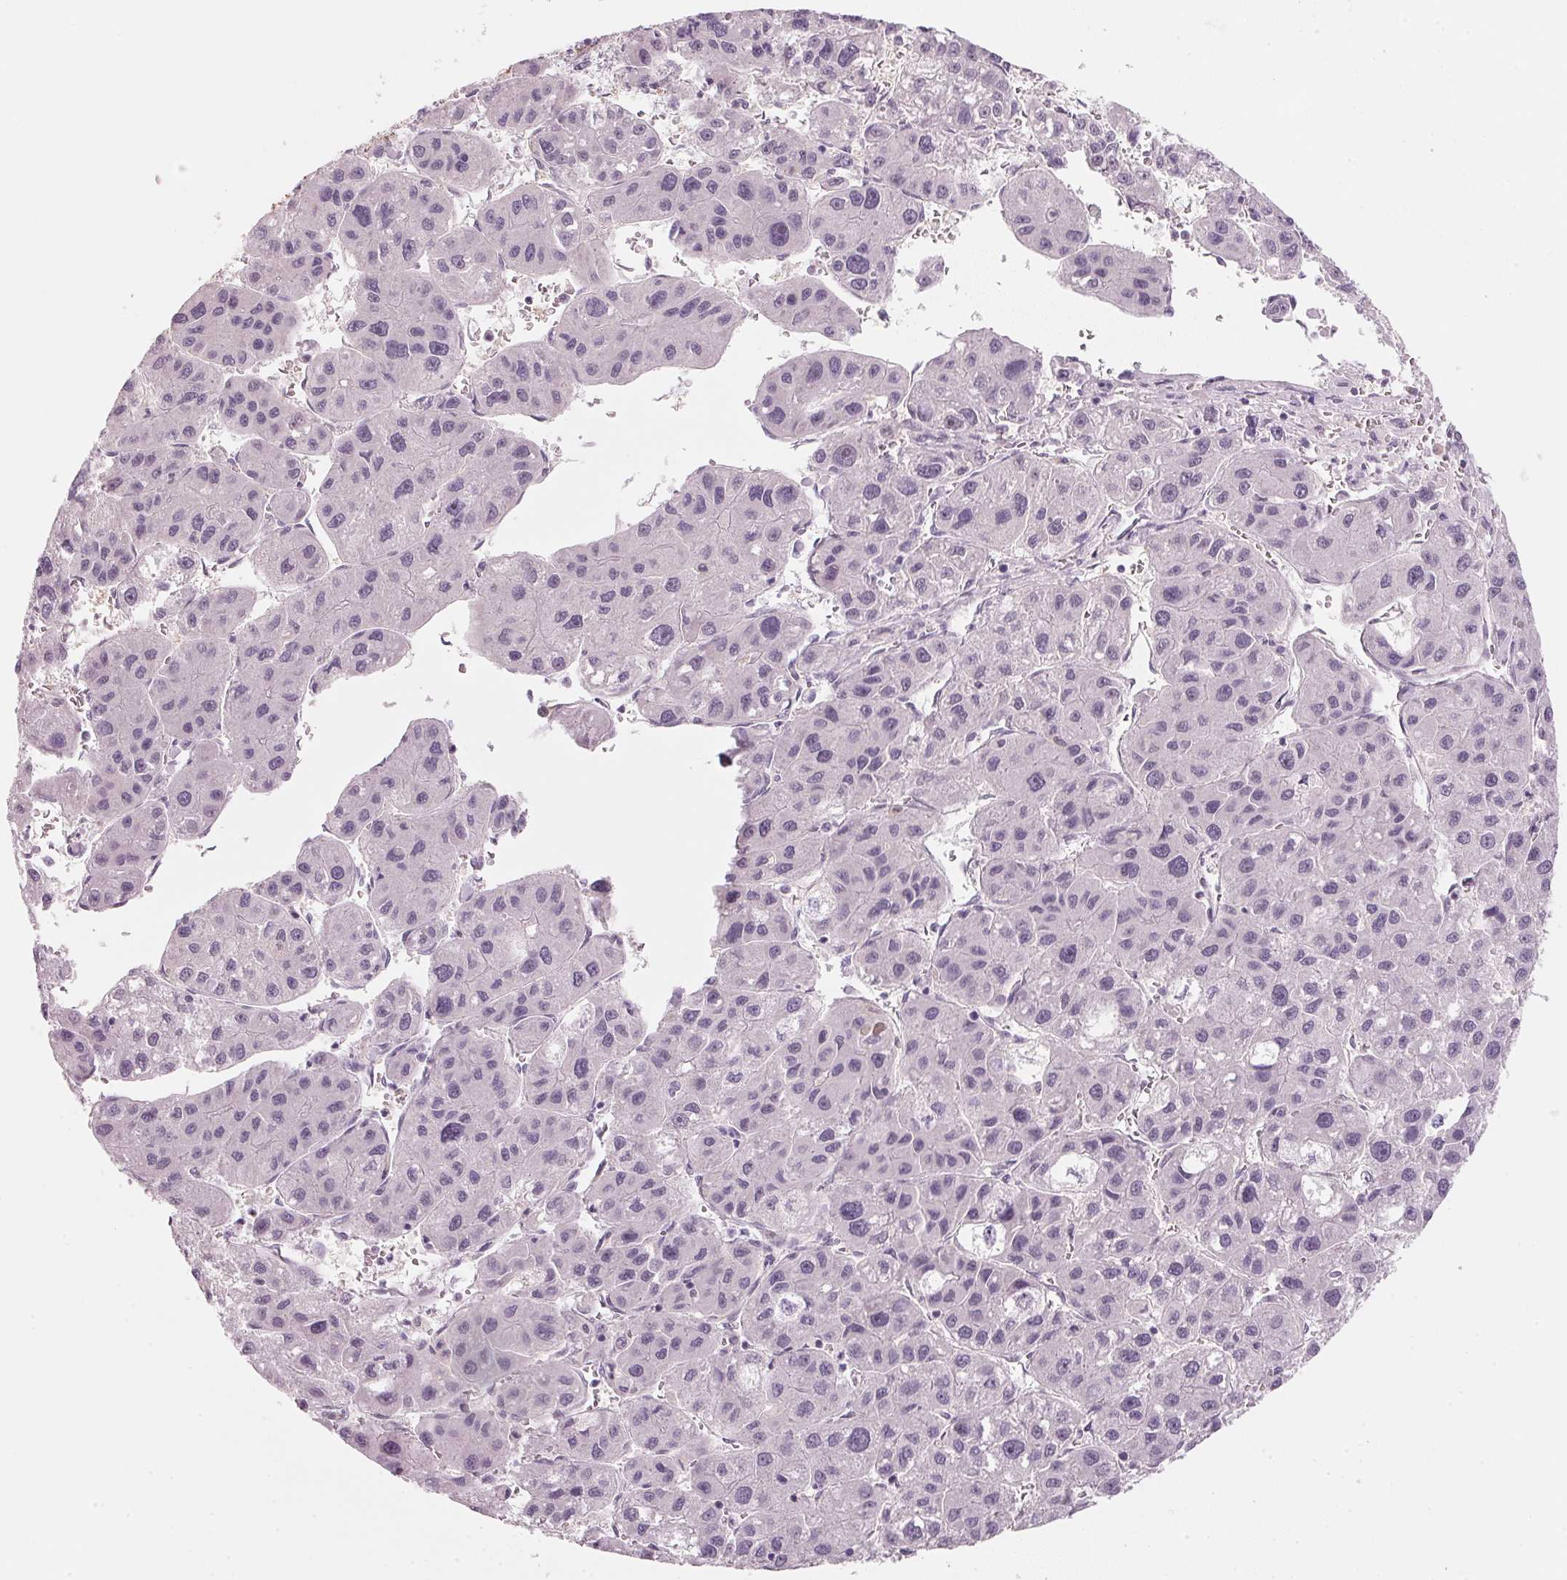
{"staining": {"intensity": "negative", "quantity": "none", "location": "none"}, "tissue": "liver cancer", "cell_type": "Tumor cells", "image_type": "cancer", "snomed": [{"axis": "morphology", "description": "Carcinoma, Hepatocellular, NOS"}, {"axis": "topography", "description": "Liver"}], "caption": "This is a photomicrograph of immunohistochemistry (IHC) staining of liver cancer, which shows no expression in tumor cells.", "gene": "DNTTIP2", "patient": {"sex": "male", "age": 73}}